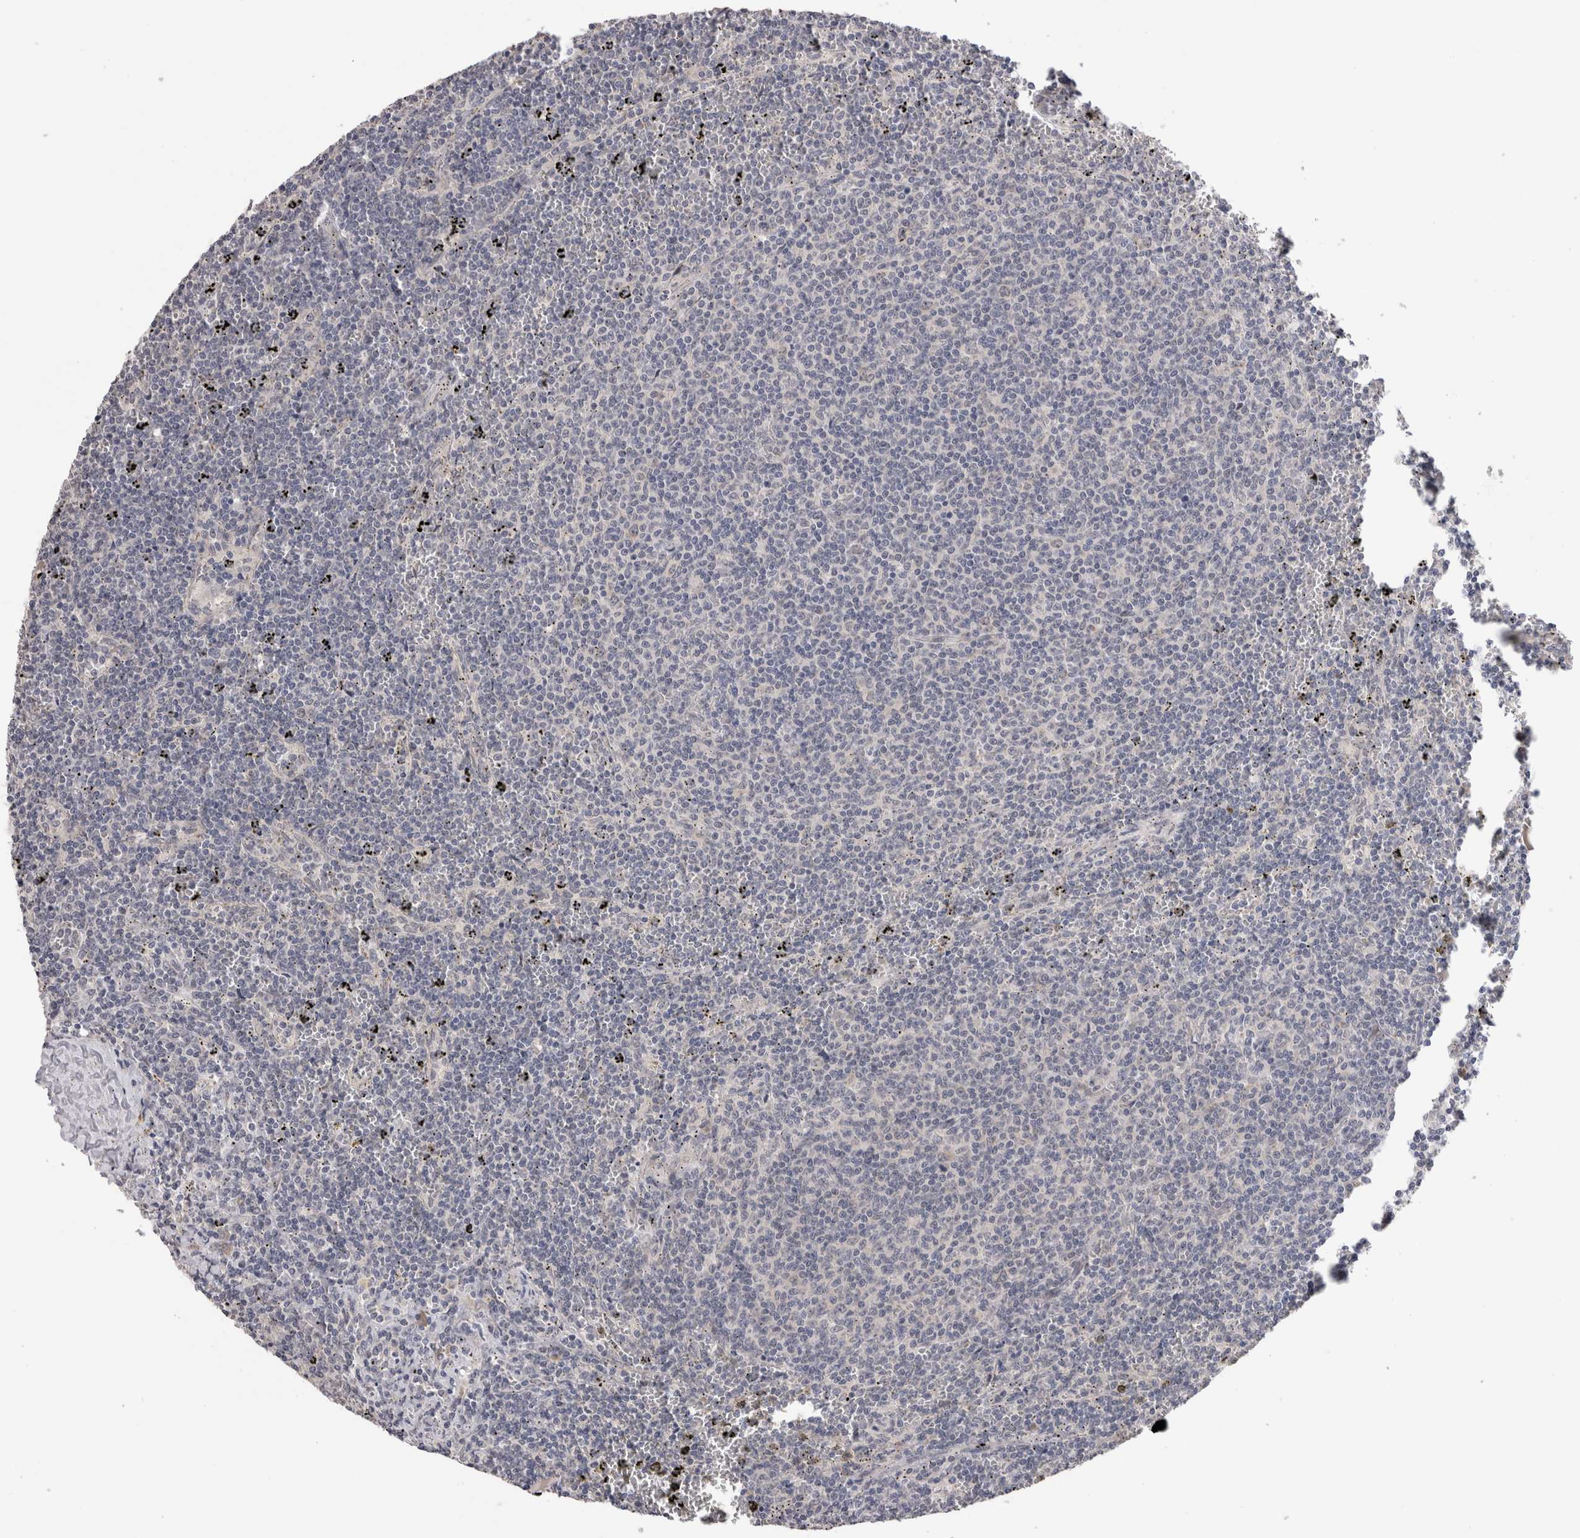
{"staining": {"intensity": "negative", "quantity": "none", "location": "none"}, "tissue": "lymphoma", "cell_type": "Tumor cells", "image_type": "cancer", "snomed": [{"axis": "morphology", "description": "Malignant lymphoma, non-Hodgkin's type, Low grade"}, {"axis": "topography", "description": "Spleen"}], "caption": "IHC histopathology image of neoplastic tissue: human malignant lymphoma, non-Hodgkin's type (low-grade) stained with DAB reveals no significant protein positivity in tumor cells.", "gene": "CRYBG1", "patient": {"sex": "female", "age": 50}}